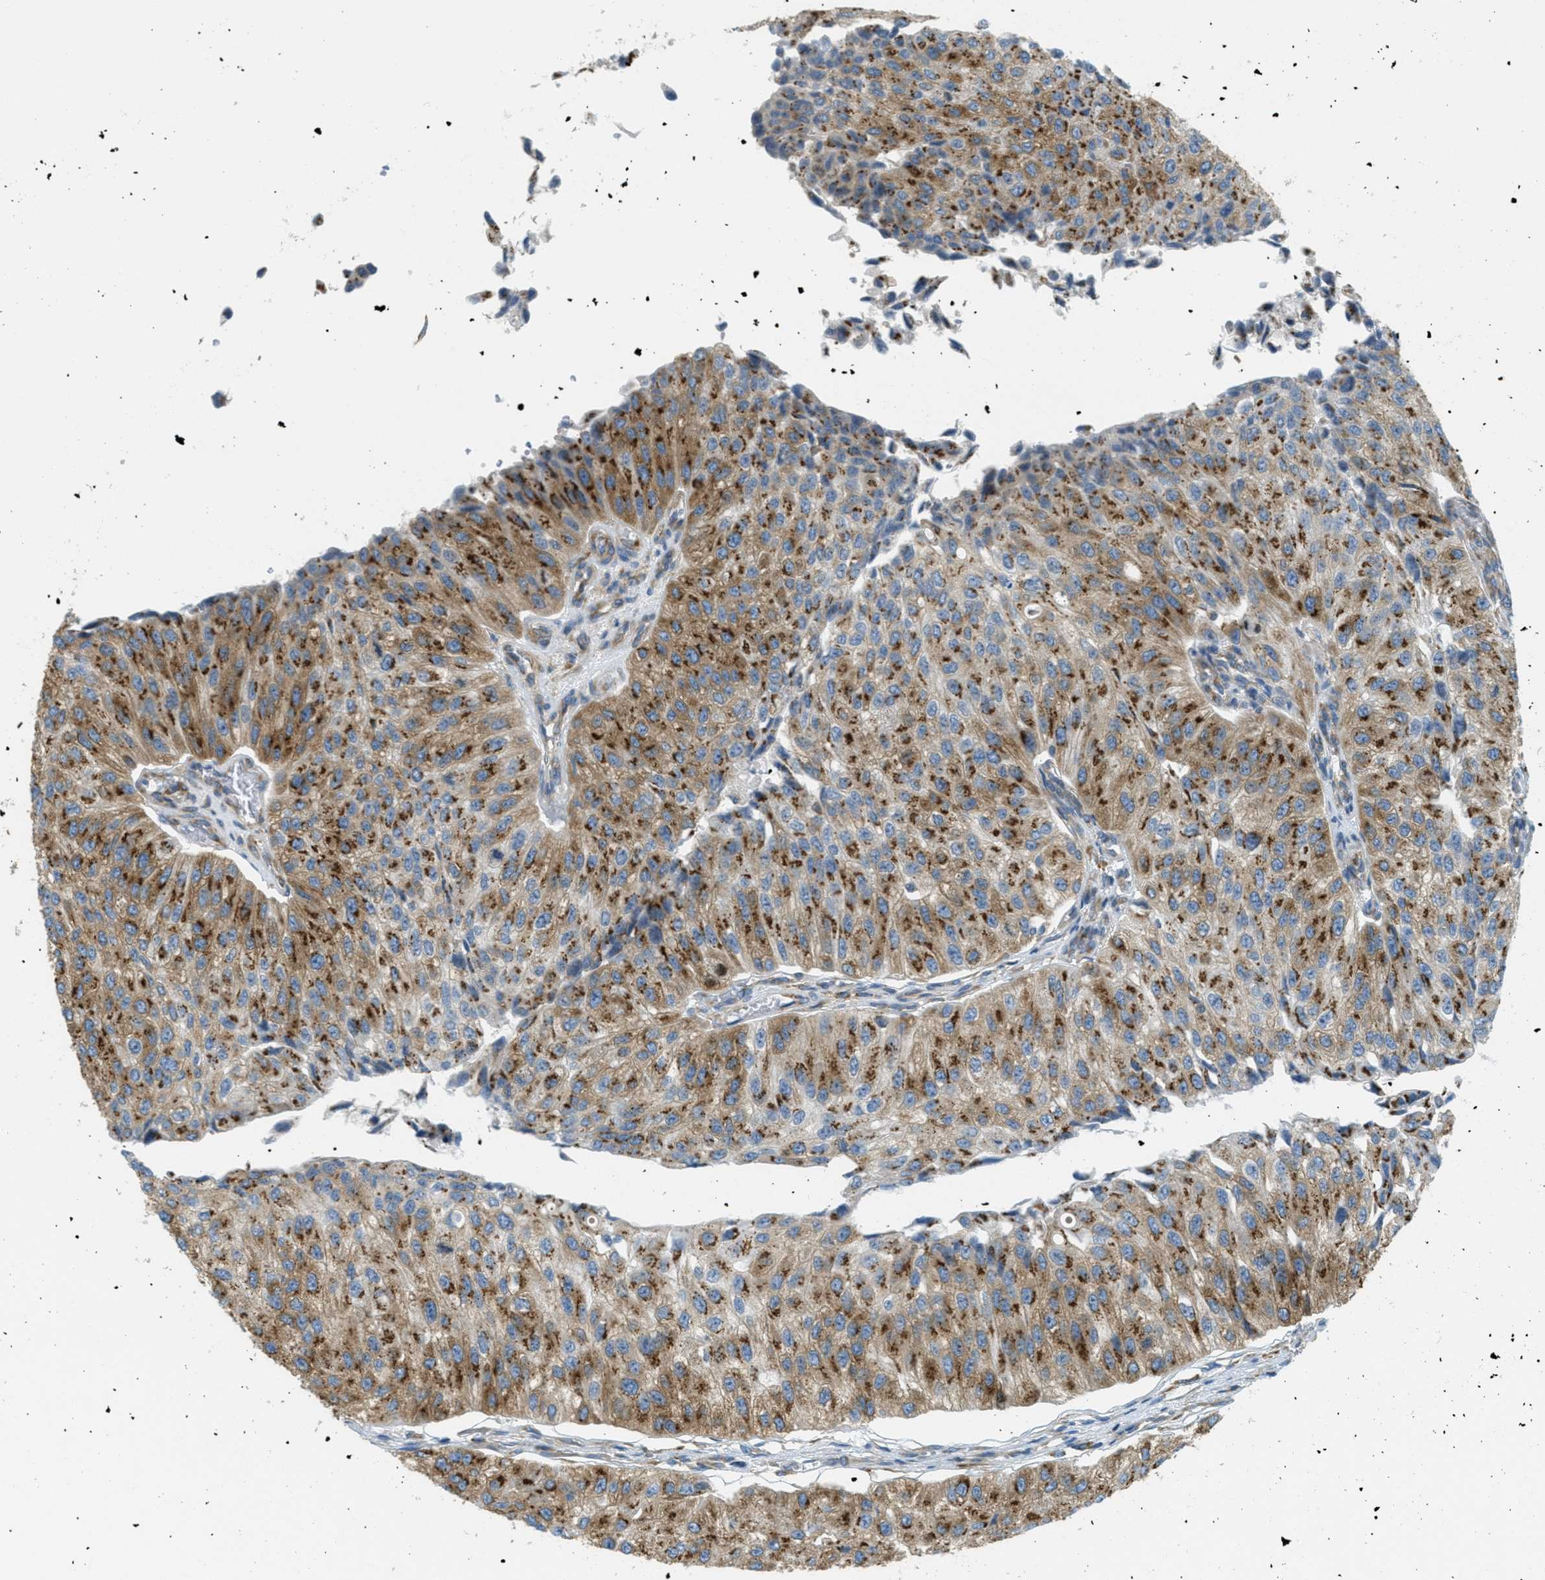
{"staining": {"intensity": "moderate", "quantity": ">75%", "location": "cytoplasmic/membranous"}, "tissue": "urothelial cancer", "cell_type": "Tumor cells", "image_type": "cancer", "snomed": [{"axis": "morphology", "description": "Urothelial carcinoma, High grade"}, {"axis": "topography", "description": "Kidney"}, {"axis": "topography", "description": "Urinary bladder"}], "caption": "Immunohistochemistry staining of urothelial cancer, which reveals medium levels of moderate cytoplasmic/membranous positivity in about >75% of tumor cells indicating moderate cytoplasmic/membranous protein expression. The staining was performed using DAB (3,3'-diaminobenzidine) (brown) for protein detection and nuclei were counterstained in hematoxylin (blue).", "gene": "ABCF1", "patient": {"sex": "male", "age": 77}}